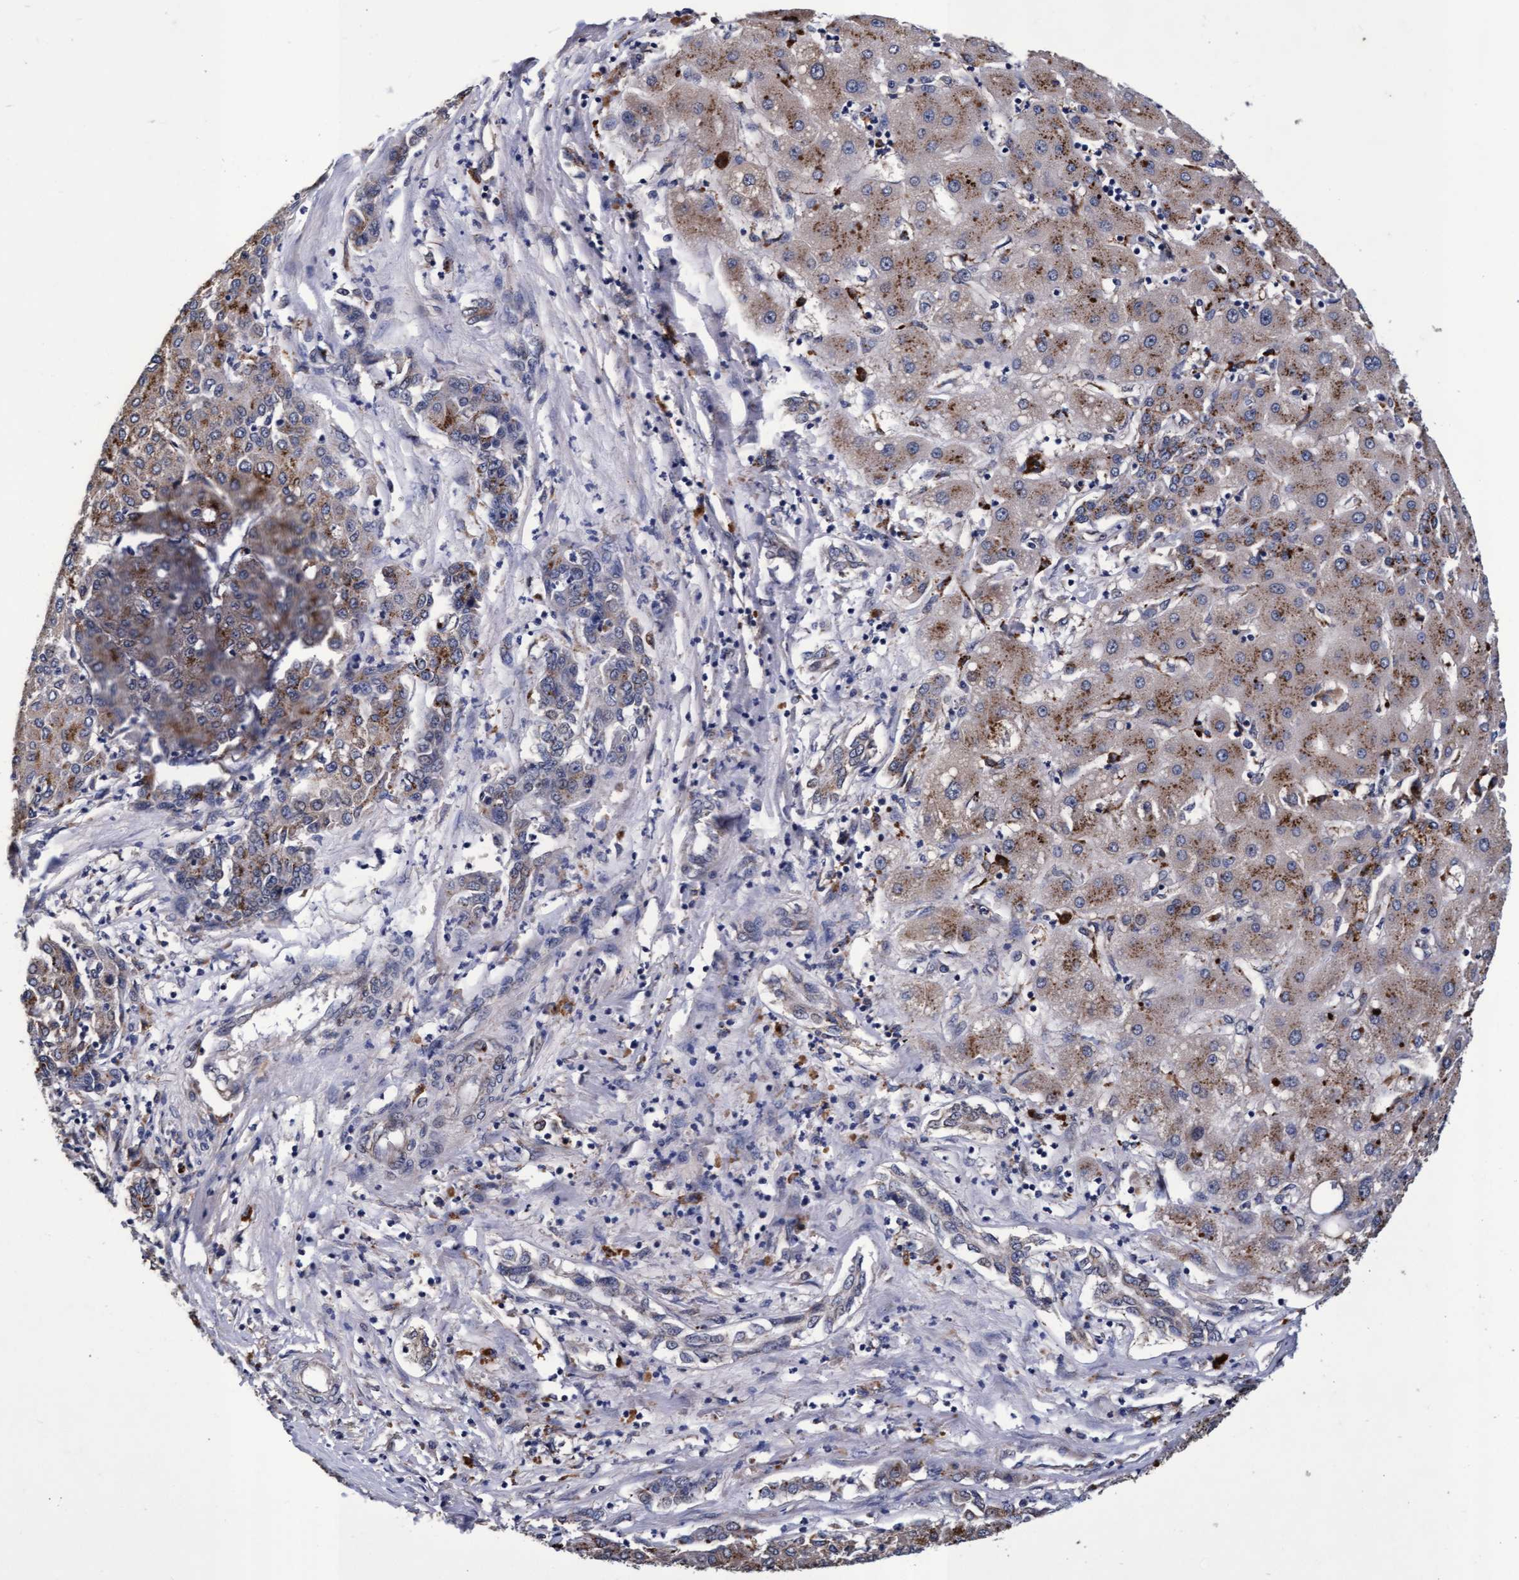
{"staining": {"intensity": "moderate", "quantity": ">75%", "location": "cytoplasmic/membranous"}, "tissue": "liver cancer", "cell_type": "Tumor cells", "image_type": "cancer", "snomed": [{"axis": "morphology", "description": "Carcinoma, Hepatocellular, NOS"}, {"axis": "topography", "description": "Liver"}], "caption": "This is an image of immunohistochemistry (IHC) staining of liver cancer, which shows moderate positivity in the cytoplasmic/membranous of tumor cells.", "gene": "CPQ", "patient": {"sex": "male", "age": 65}}